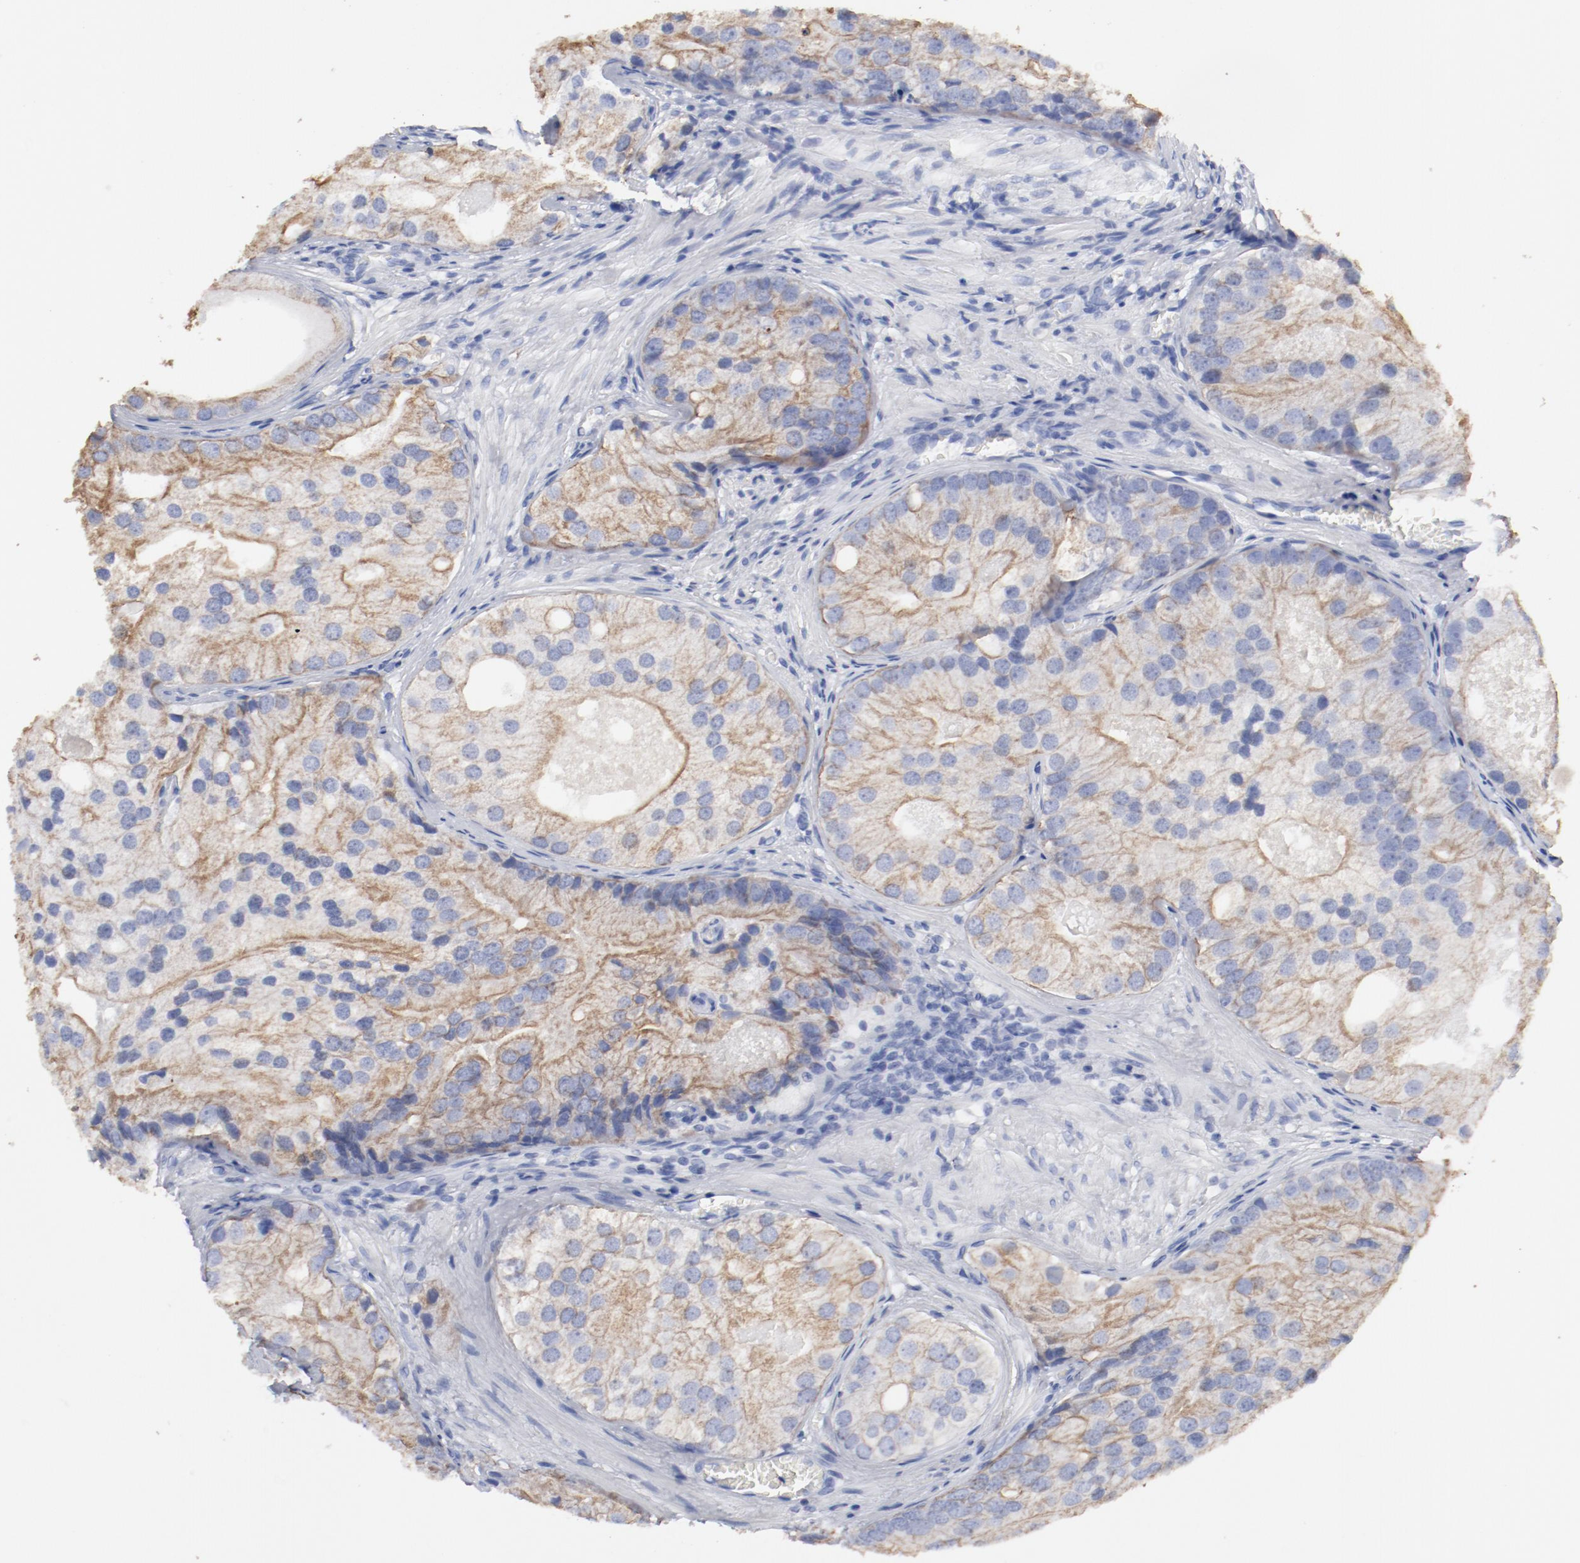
{"staining": {"intensity": "moderate", "quantity": ">75%", "location": "cytoplasmic/membranous"}, "tissue": "prostate cancer", "cell_type": "Tumor cells", "image_type": "cancer", "snomed": [{"axis": "morphology", "description": "Adenocarcinoma, Low grade"}, {"axis": "topography", "description": "Prostate"}], "caption": "Adenocarcinoma (low-grade) (prostate) tissue shows moderate cytoplasmic/membranous staining in about >75% of tumor cells The staining is performed using DAB (3,3'-diaminobenzidine) brown chromogen to label protein expression. The nuclei are counter-stained blue using hematoxylin.", "gene": "TSPAN6", "patient": {"sex": "male", "age": 69}}